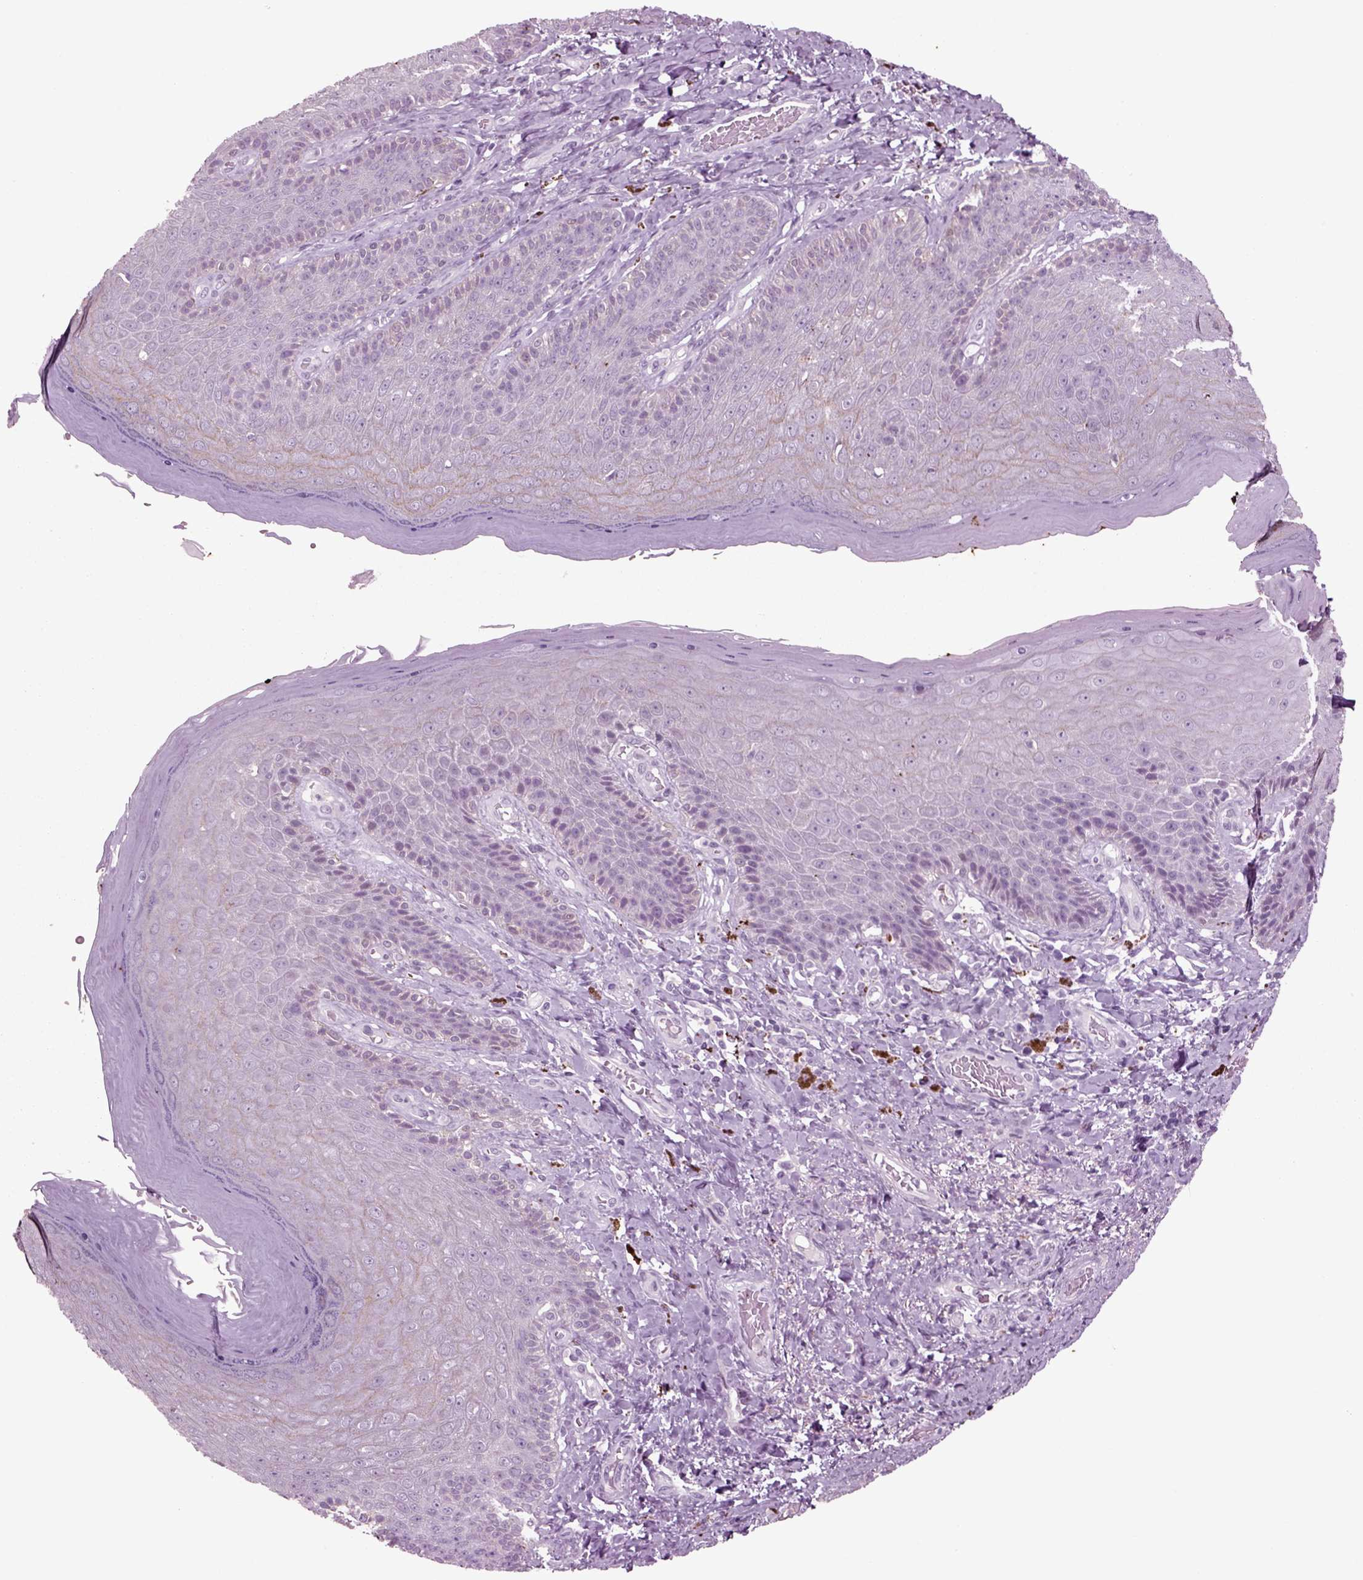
{"staining": {"intensity": "negative", "quantity": "none", "location": "none"}, "tissue": "skin", "cell_type": "Epidermal cells", "image_type": "normal", "snomed": [{"axis": "morphology", "description": "Normal tissue, NOS"}, {"axis": "topography", "description": "Skeletal muscle"}, {"axis": "topography", "description": "Anal"}, {"axis": "topography", "description": "Peripheral nerve tissue"}], "caption": "High magnification brightfield microscopy of normal skin stained with DAB (3,3'-diaminobenzidine) (brown) and counterstained with hematoxylin (blue): epidermal cells show no significant expression. The staining is performed using DAB (3,3'-diaminobenzidine) brown chromogen with nuclei counter-stained in using hematoxylin.", "gene": "CHGB", "patient": {"sex": "male", "age": 53}}